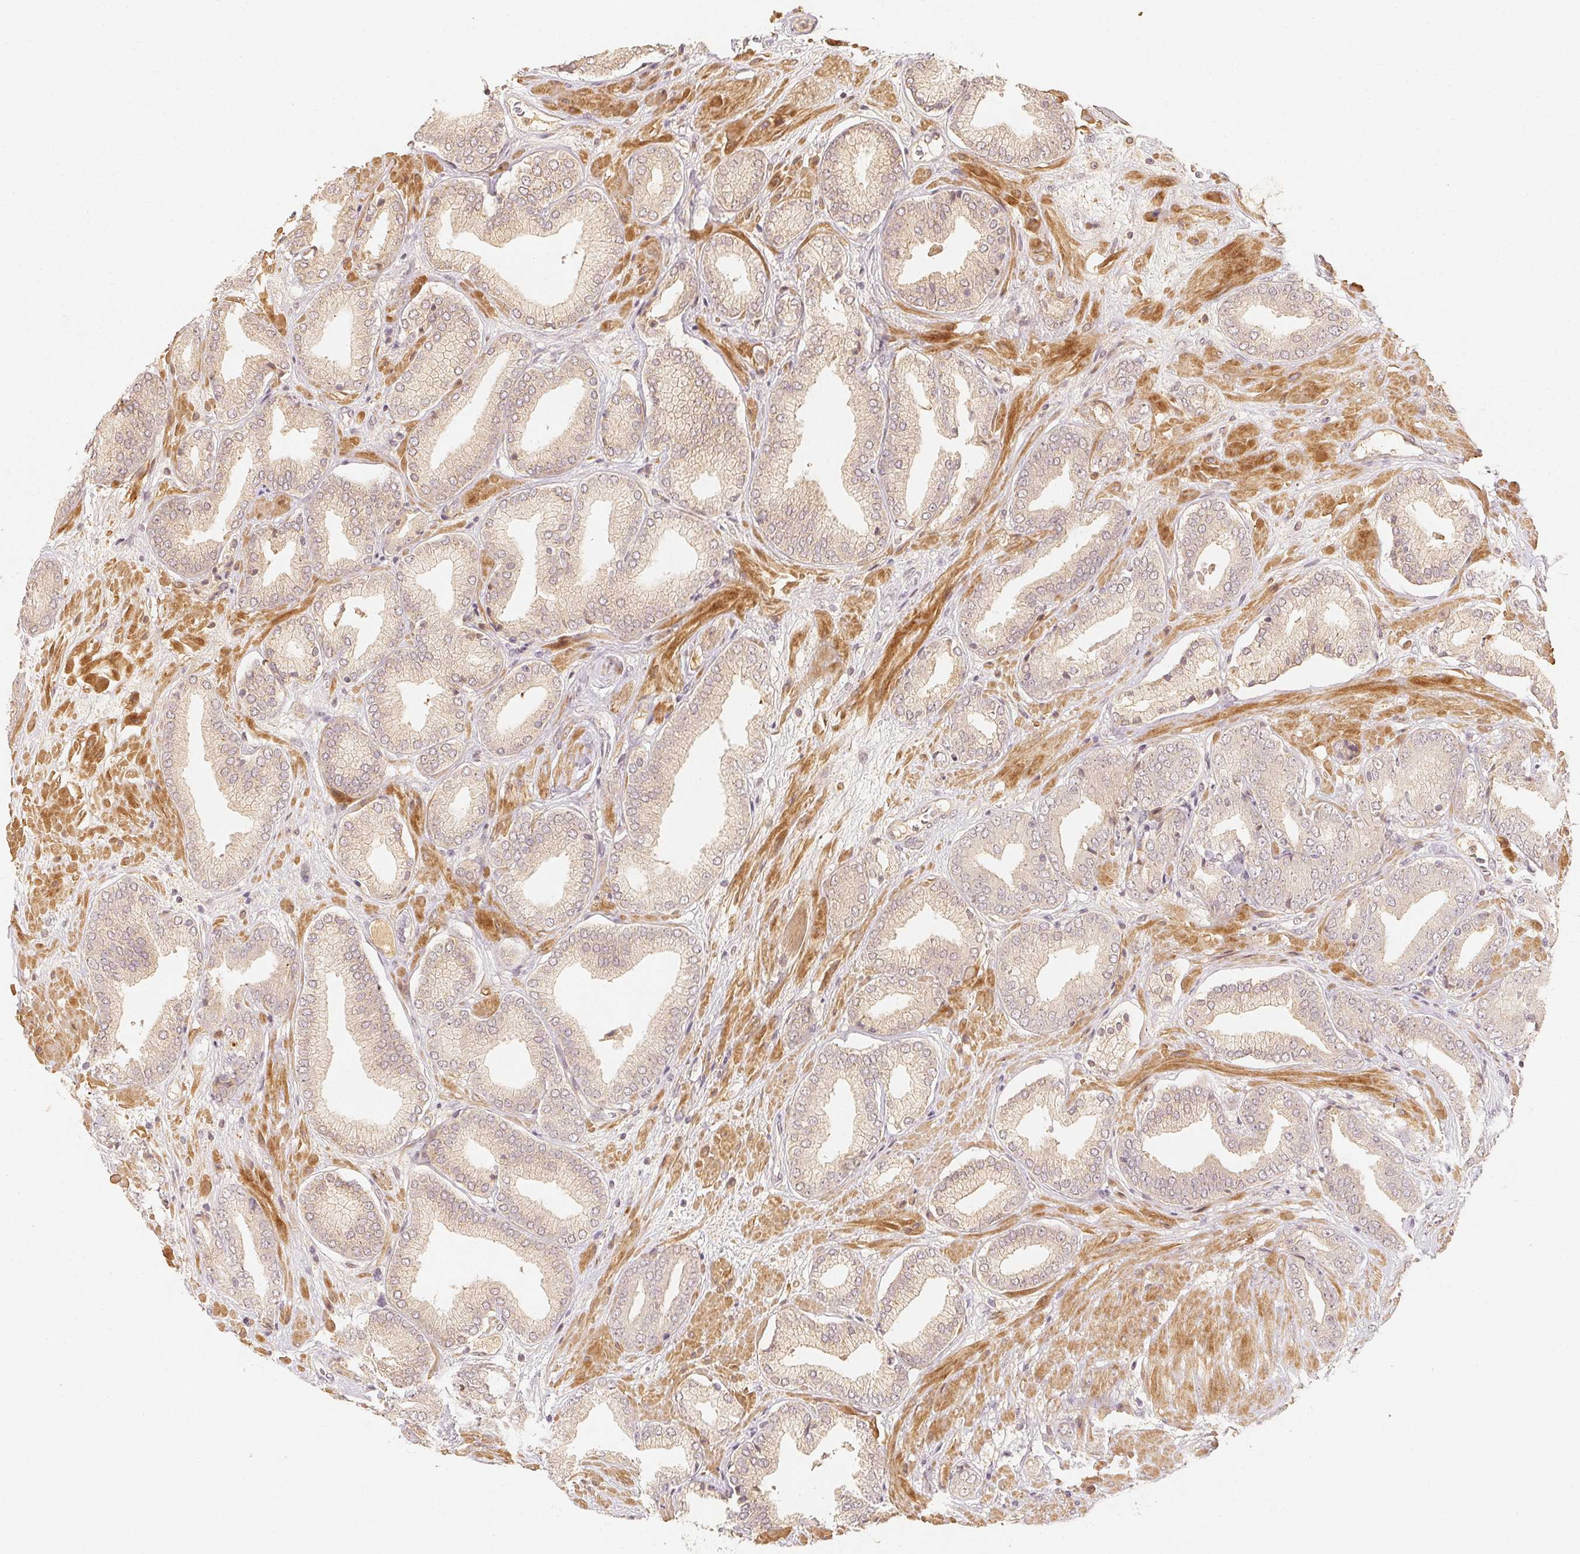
{"staining": {"intensity": "negative", "quantity": "none", "location": "none"}, "tissue": "prostate cancer", "cell_type": "Tumor cells", "image_type": "cancer", "snomed": [{"axis": "morphology", "description": "Adenocarcinoma, High grade"}, {"axis": "topography", "description": "Prostate"}], "caption": "IHC micrograph of neoplastic tissue: prostate adenocarcinoma (high-grade) stained with DAB exhibits no significant protein staining in tumor cells.", "gene": "SERPINE1", "patient": {"sex": "male", "age": 56}}